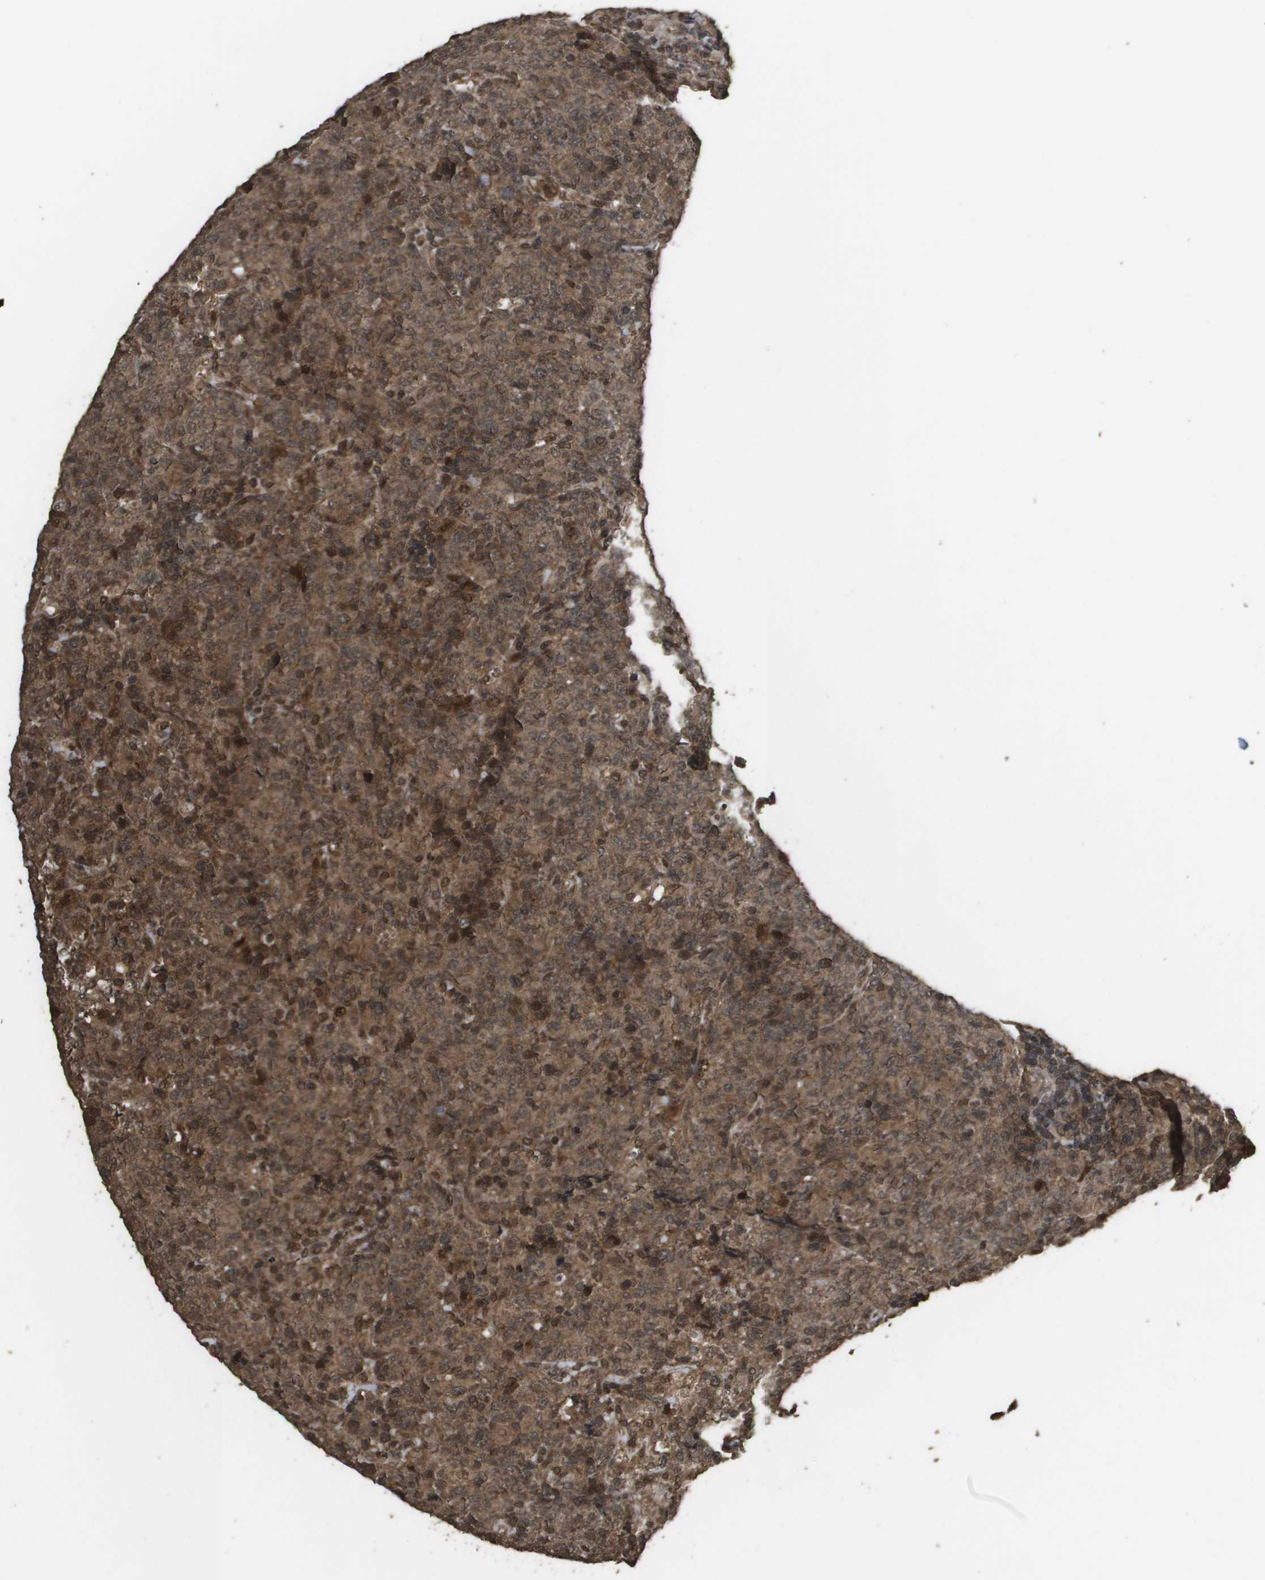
{"staining": {"intensity": "moderate", "quantity": ">75%", "location": "cytoplasmic/membranous"}, "tissue": "lymphoma", "cell_type": "Tumor cells", "image_type": "cancer", "snomed": [{"axis": "morphology", "description": "Malignant lymphoma, non-Hodgkin's type, High grade"}, {"axis": "topography", "description": "Tonsil"}], "caption": "Lymphoma stained with a protein marker demonstrates moderate staining in tumor cells.", "gene": "AXIN2", "patient": {"sex": "female", "age": 36}}